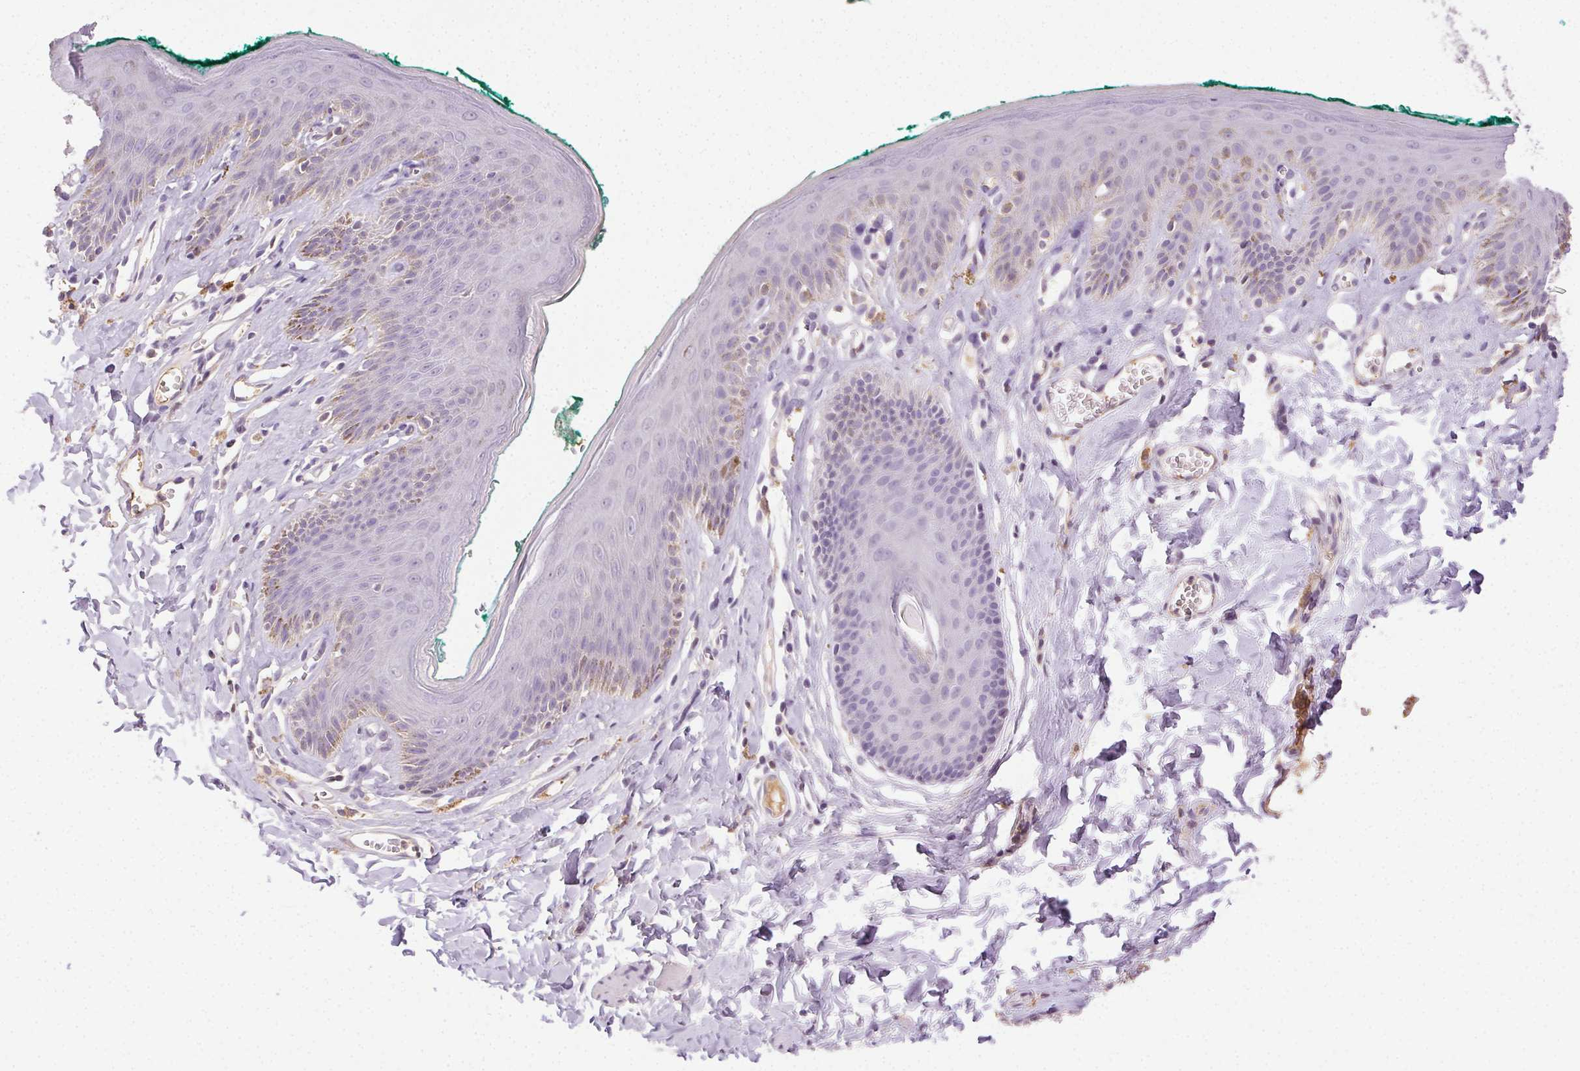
{"staining": {"intensity": "weak", "quantity": "<25%", "location": "cytoplasmic/membranous"}, "tissue": "skin", "cell_type": "Epidermal cells", "image_type": "normal", "snomed": [{"axis": "morphology", "description": "Normal tissue, NOS"}, {"axis": "topography", "description": "Vulva"}, {"axis": "topography", "description": "Peripheral nerve tissue"}], "caption": "Human skin stained for a protein using immunohistochemistry exhibits no expression in epidermal cells.", "gene": "BPIFB2", "patient": {"sex": "female", "age": 66}}